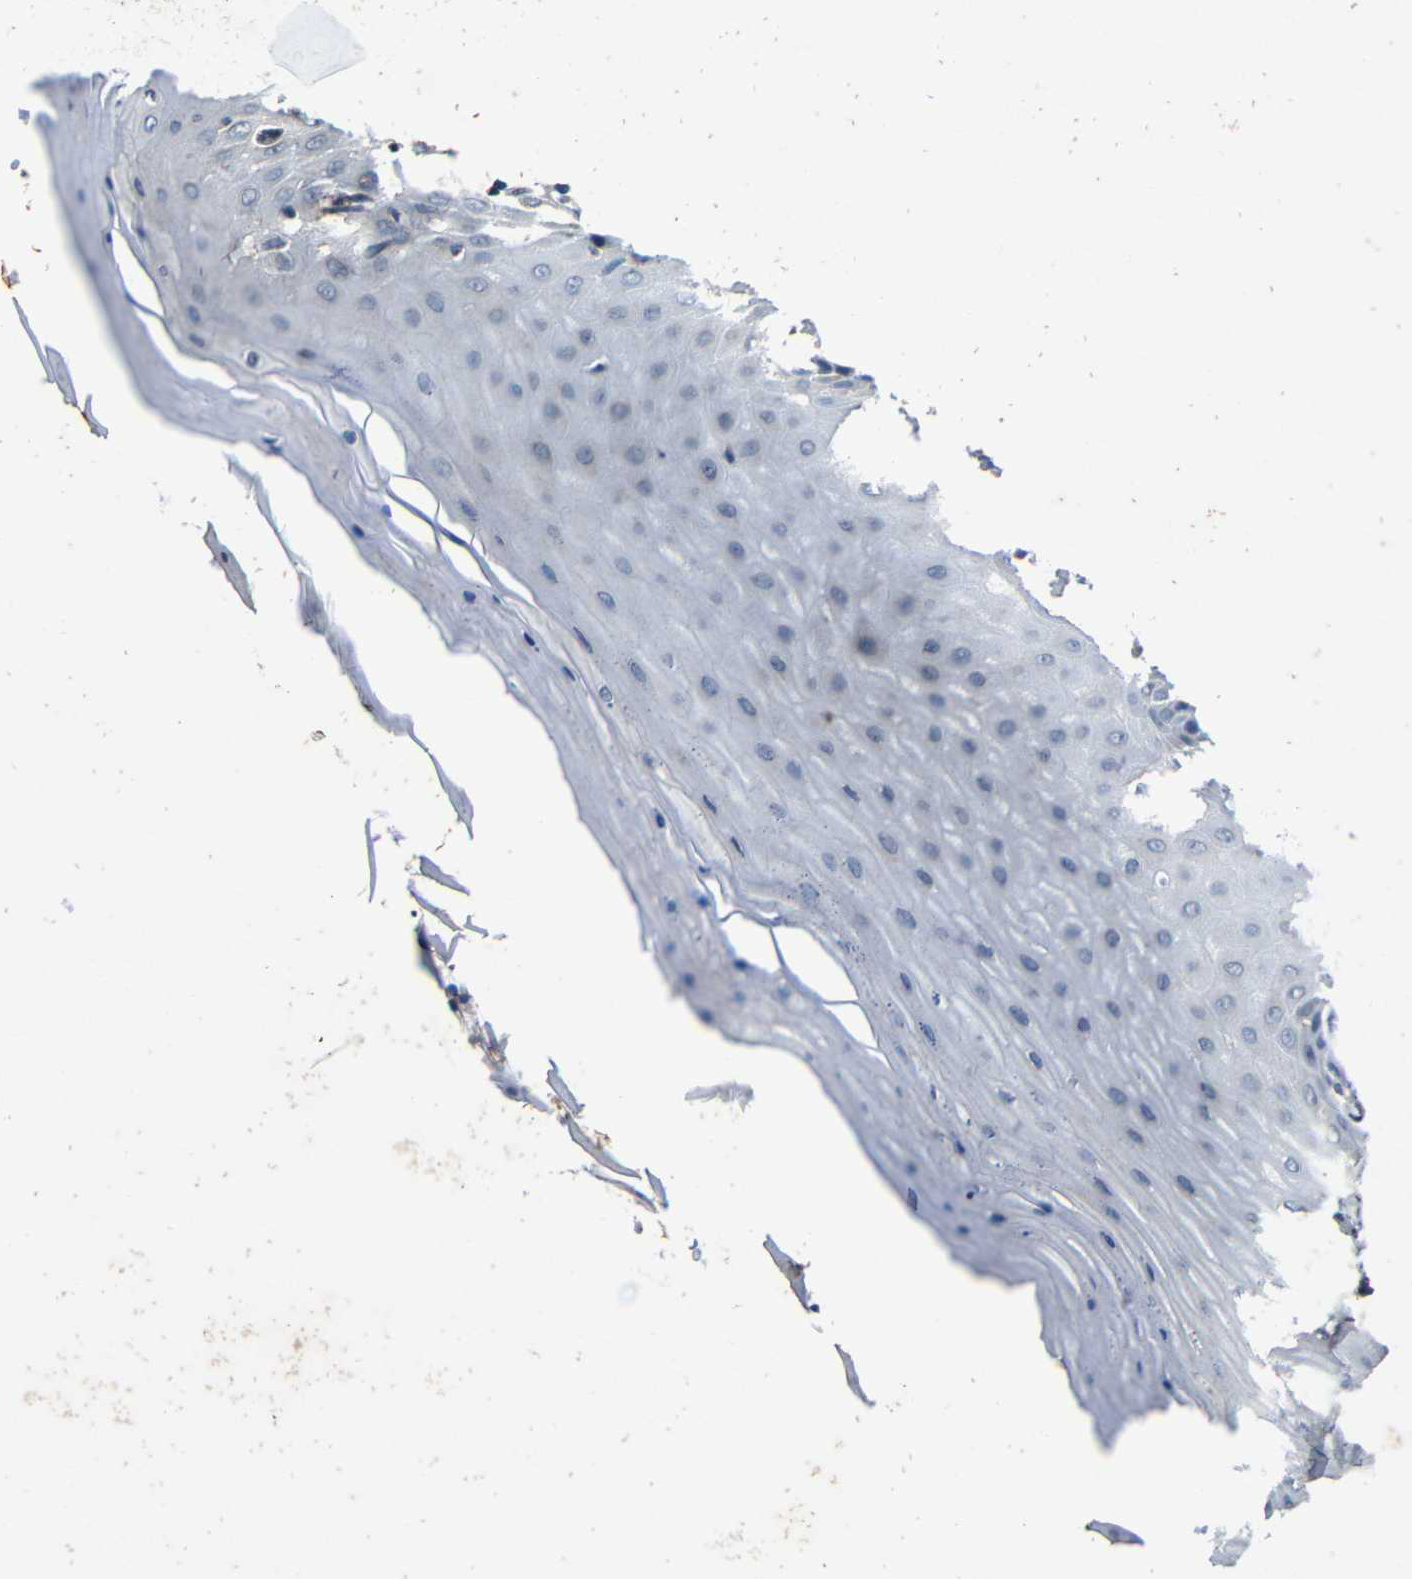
{"staining": {"intensity": "negative", "quantity": "none", "location": "none"}, "tissue": "cervix", "cell_type": "Squamous epithelial cells", "image_type": "normal", "snomed": [{"axis": "morphology", "description": "Normal tissue, NOS"}, {"axis": "topography", "description": "Cervix"}], "caption": "Immunohistochemistry of normal cervix exhibits no positivity in squamous epithelial cells.", "gene": "C6orf89", "patient": {"sex": "female", "age": 55}}